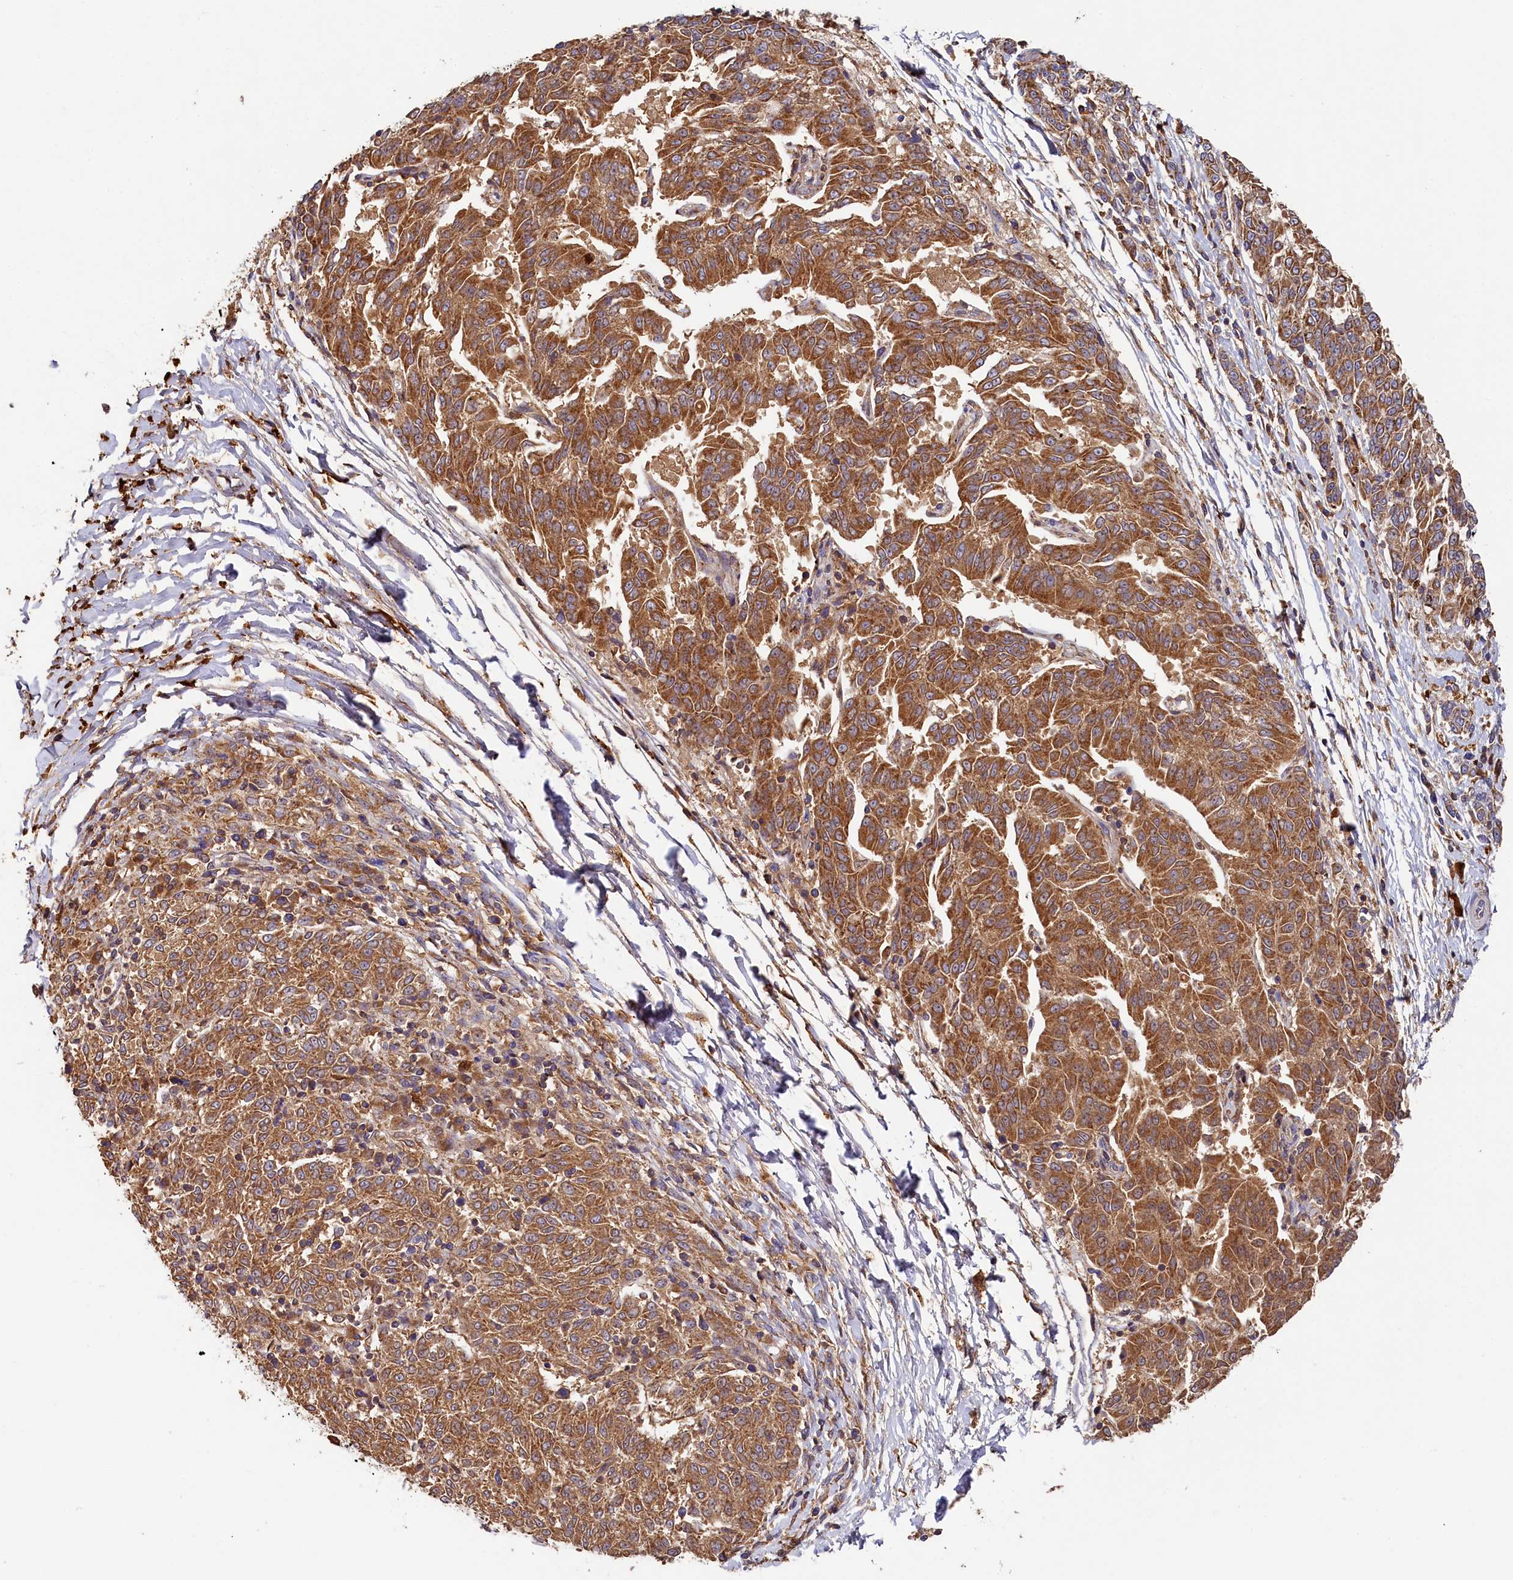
{"staining": {"intensity": "moderate", "quantity": ">75%", "location": "cytoplasmic/membranous"}, "tissue": "melanoma", "cell_type": "Tumor cells", "image_type": "cancer", "snomed": [{"axis": "morphology", "description": "Malignant melanoma, NOS"}, {"axis": "topography", "description": "Skin"}], "caption": "Melanoma stained with DAB (3,3'-diaminobenzidine) immunohistochemistry (IHC) demonstrates medium levels of moderate cytoplasmic/membranous expression in about >75% of tumor cells.", "gene": "SEC31B", "patient": {"sex": "female", "age": 72}}